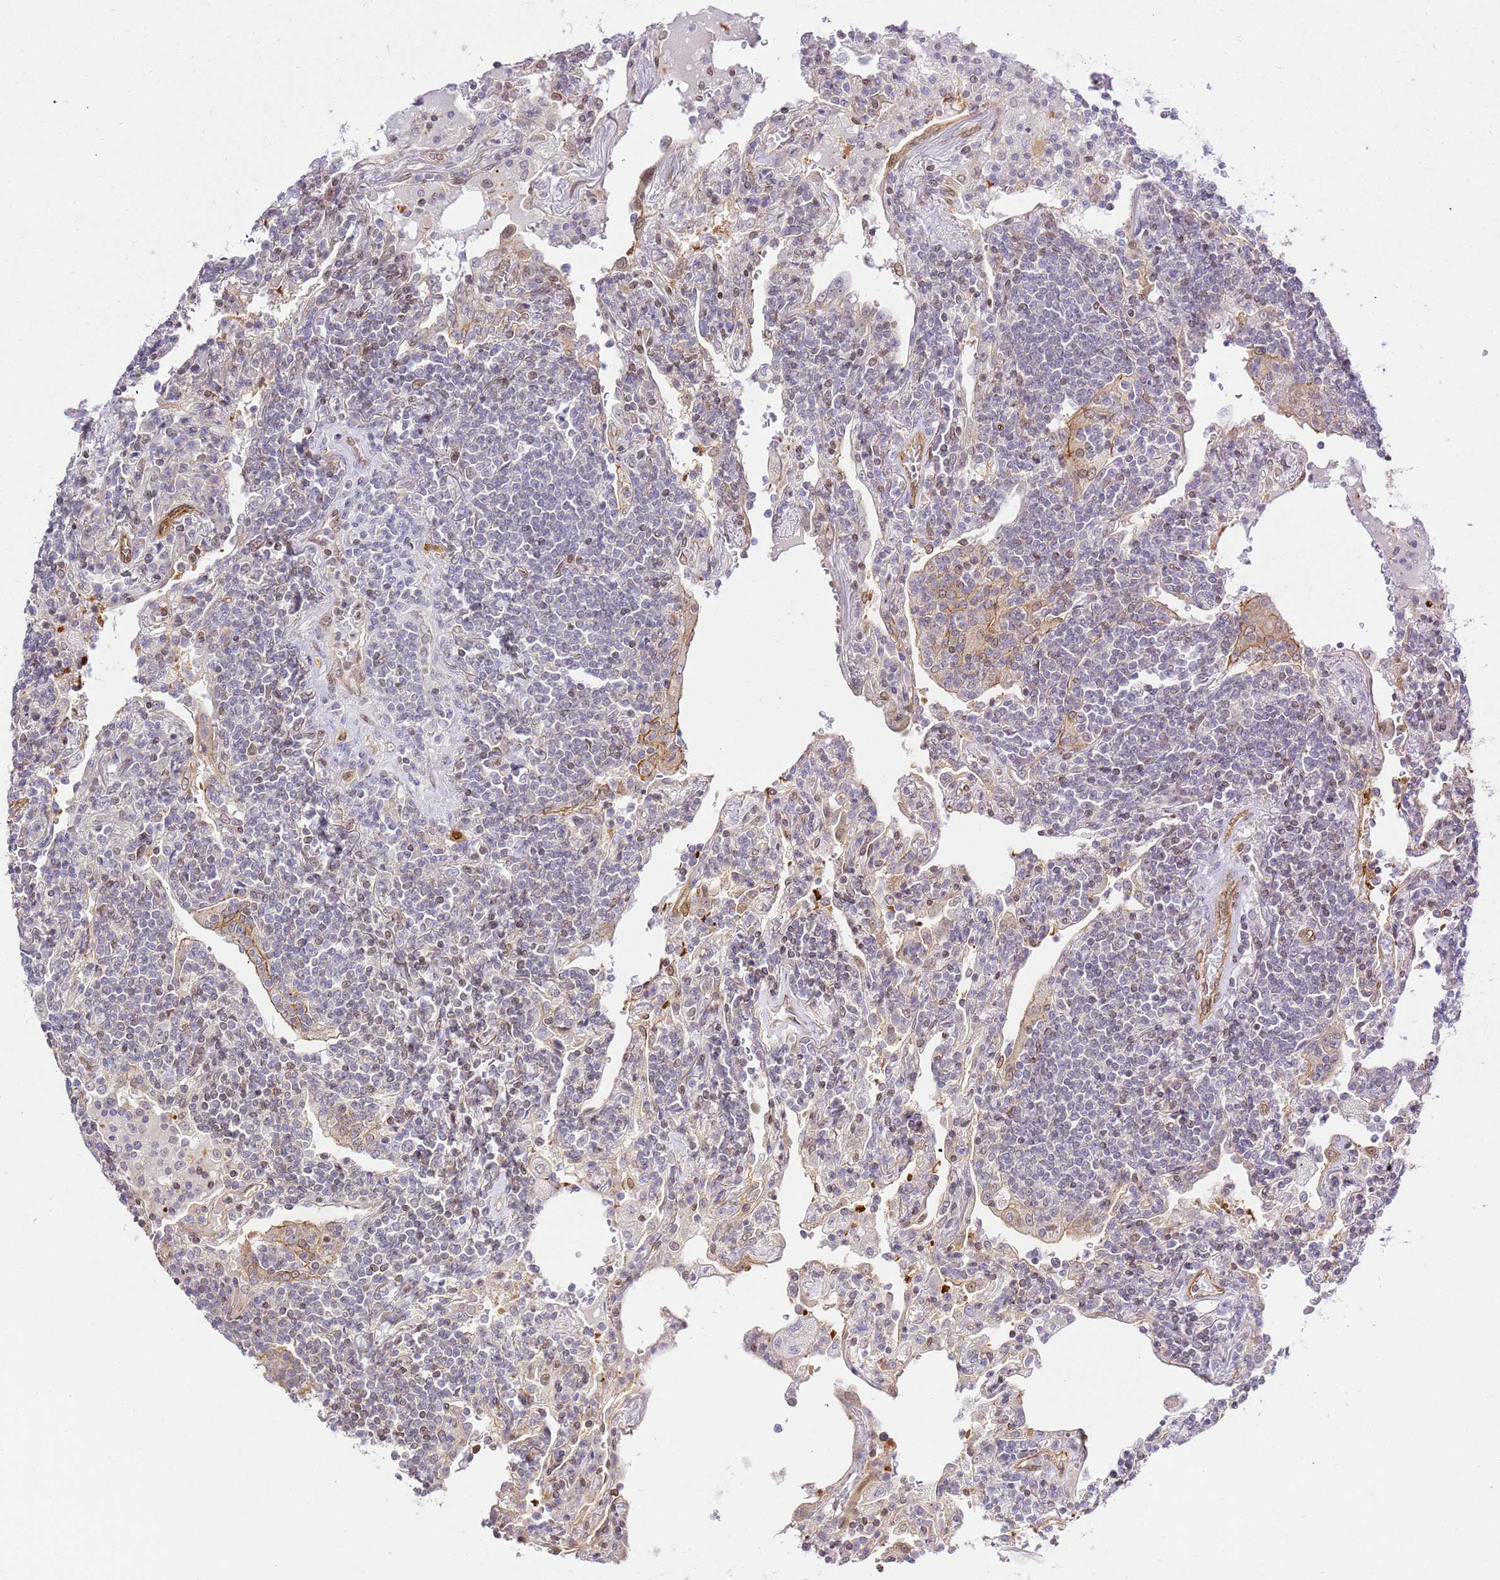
{"staining": {"intensity": "negative", "quantity": "none", "location": "none"}, "tissue": "lymphoma", "cell_type": "Tumor cells", "image_type": "cancer", "snomed": [{"axis": "morphology", "description": "Malignant lymphoma, non-Hodgkin's type, Low grade"}, {"axis": "topography", "description": "Lung"}], "caption": "This is an IHC photomicrograph of human lymphoma. There is no positivity in tumor cells.", "gene": "TRIM37", "patient": {"sex": "female", "age": 71}}